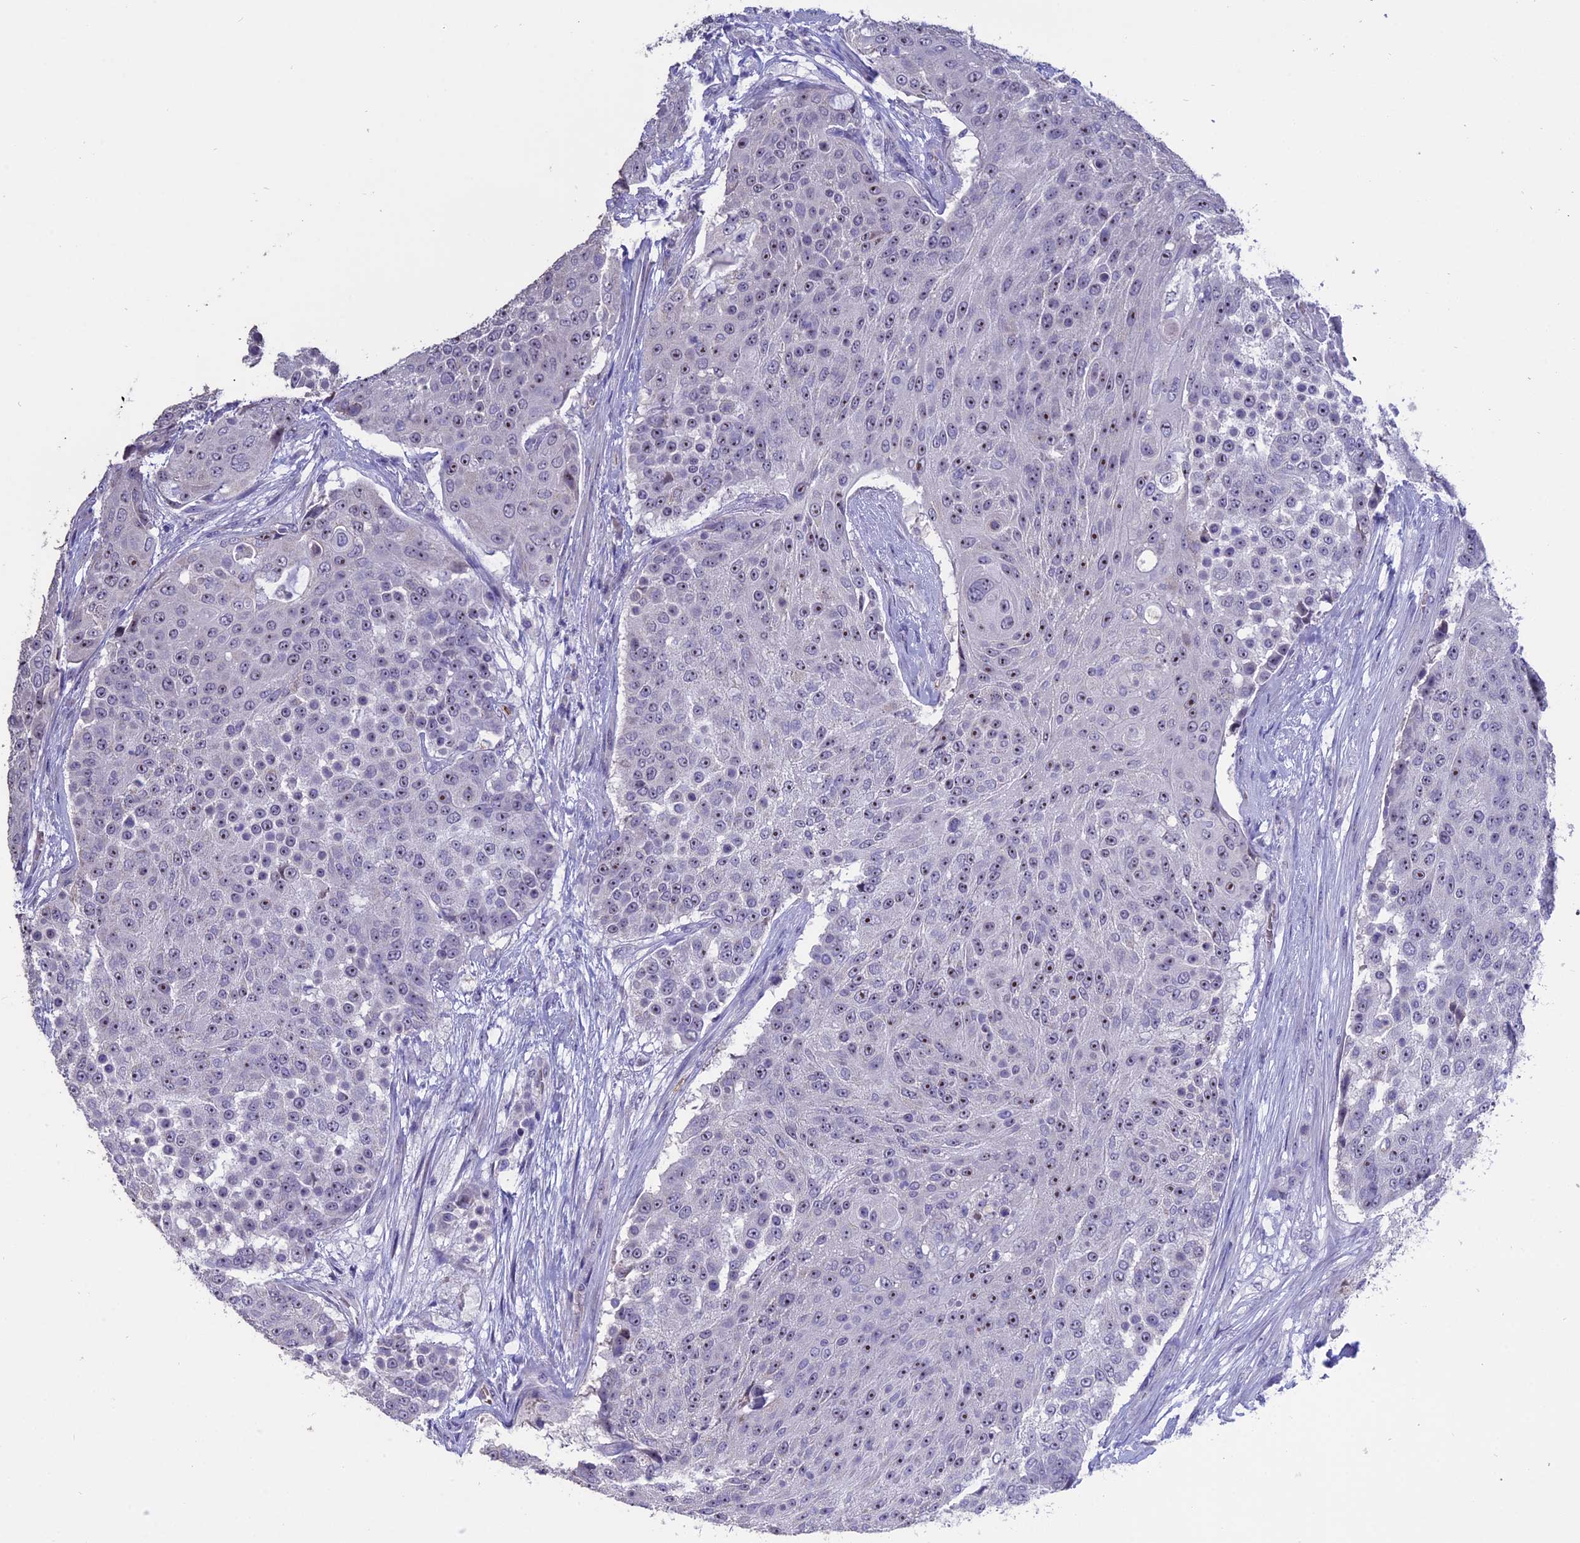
{"staining": {"intensity": "weak", "quantity": "25%-75%", "location": "nuclear"}, "tissue": "urothelial cancer", "cell_type": "Tumor cells", "image_type": "cancer", "snomed": [{"axis": "morphology", "description": "Urothelial carcinoma, High grade"}, {"axis": "topography", "description": "Urinary bladder"}], "caption": "Protein staining by IHC demonstrates weak nuclear expression in approximately 25%-75% of tumor cells in urothelial carcinoma (high-grade). (DAB (3,3'-diaminobenzidine) IHC, brown staining for protein, blue staining for nuclei).", "gene": "KNOP1", "patient": {"sex": "female", "age": 63}}